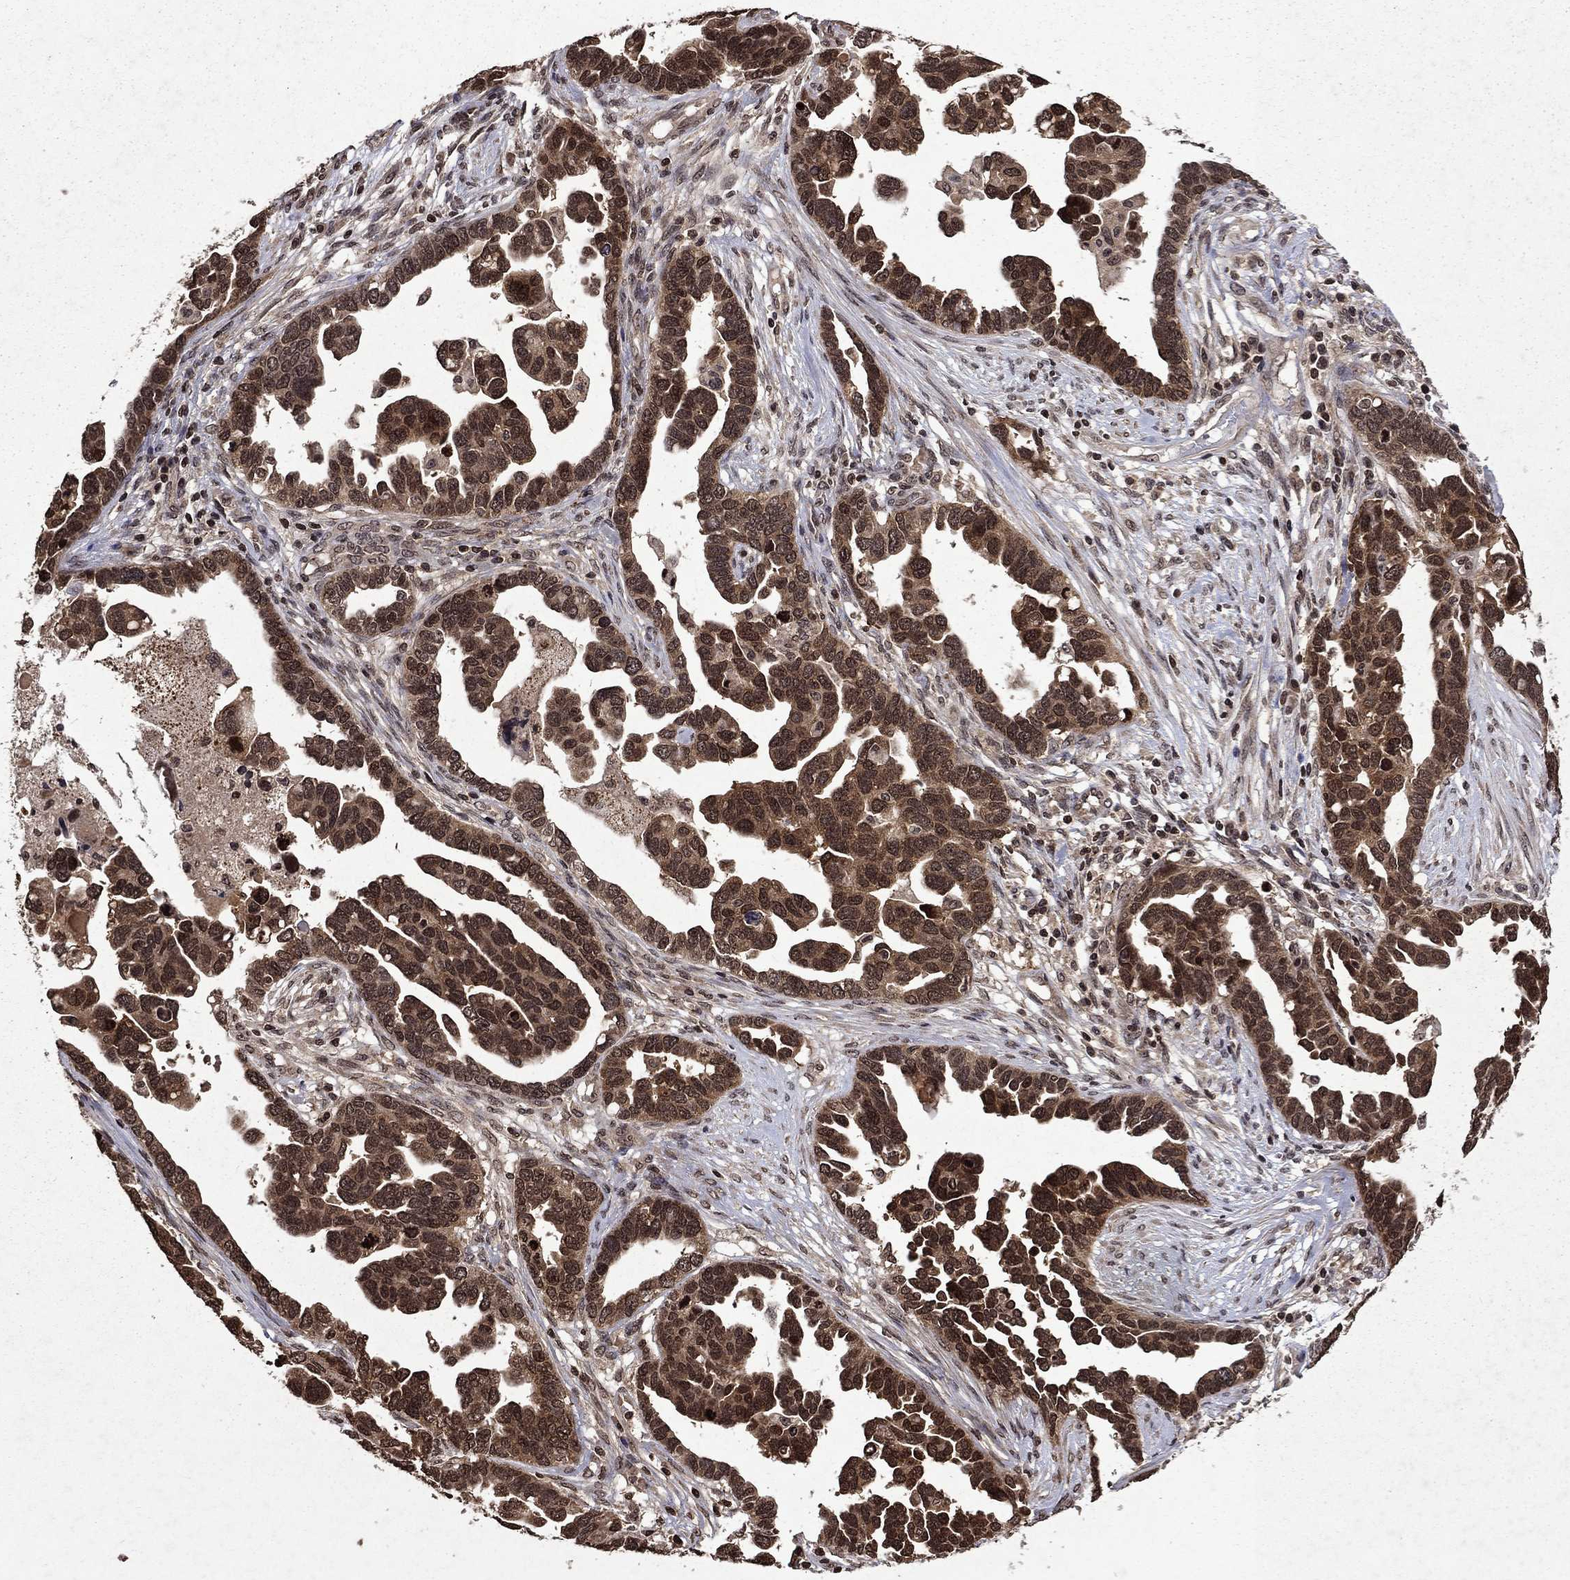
{"staining": {"intensity": "moderate", "quantity": ">75%", "location": "cytoplasmic/membranous,nuclear"}, "tissue": "ovarian cancer", "cell_type": "Tumor cells", "image_type": "cancer", "snomed": [{"axis": "morphology", "description": "Cystadenocarcinoma, serous, NOS"}, {"axis": "topography", "description": "Ovary"}], "caption": "This is a histology image of immunohistochemistry staining of ovarian cancer (serous cystadenocarcinoma), which shows moderate positivity in the cytoplasmic/membranous and nuclear of tumor cells.", "gene": "PIN4", "patient": {"sex": "female", "age": 54}}